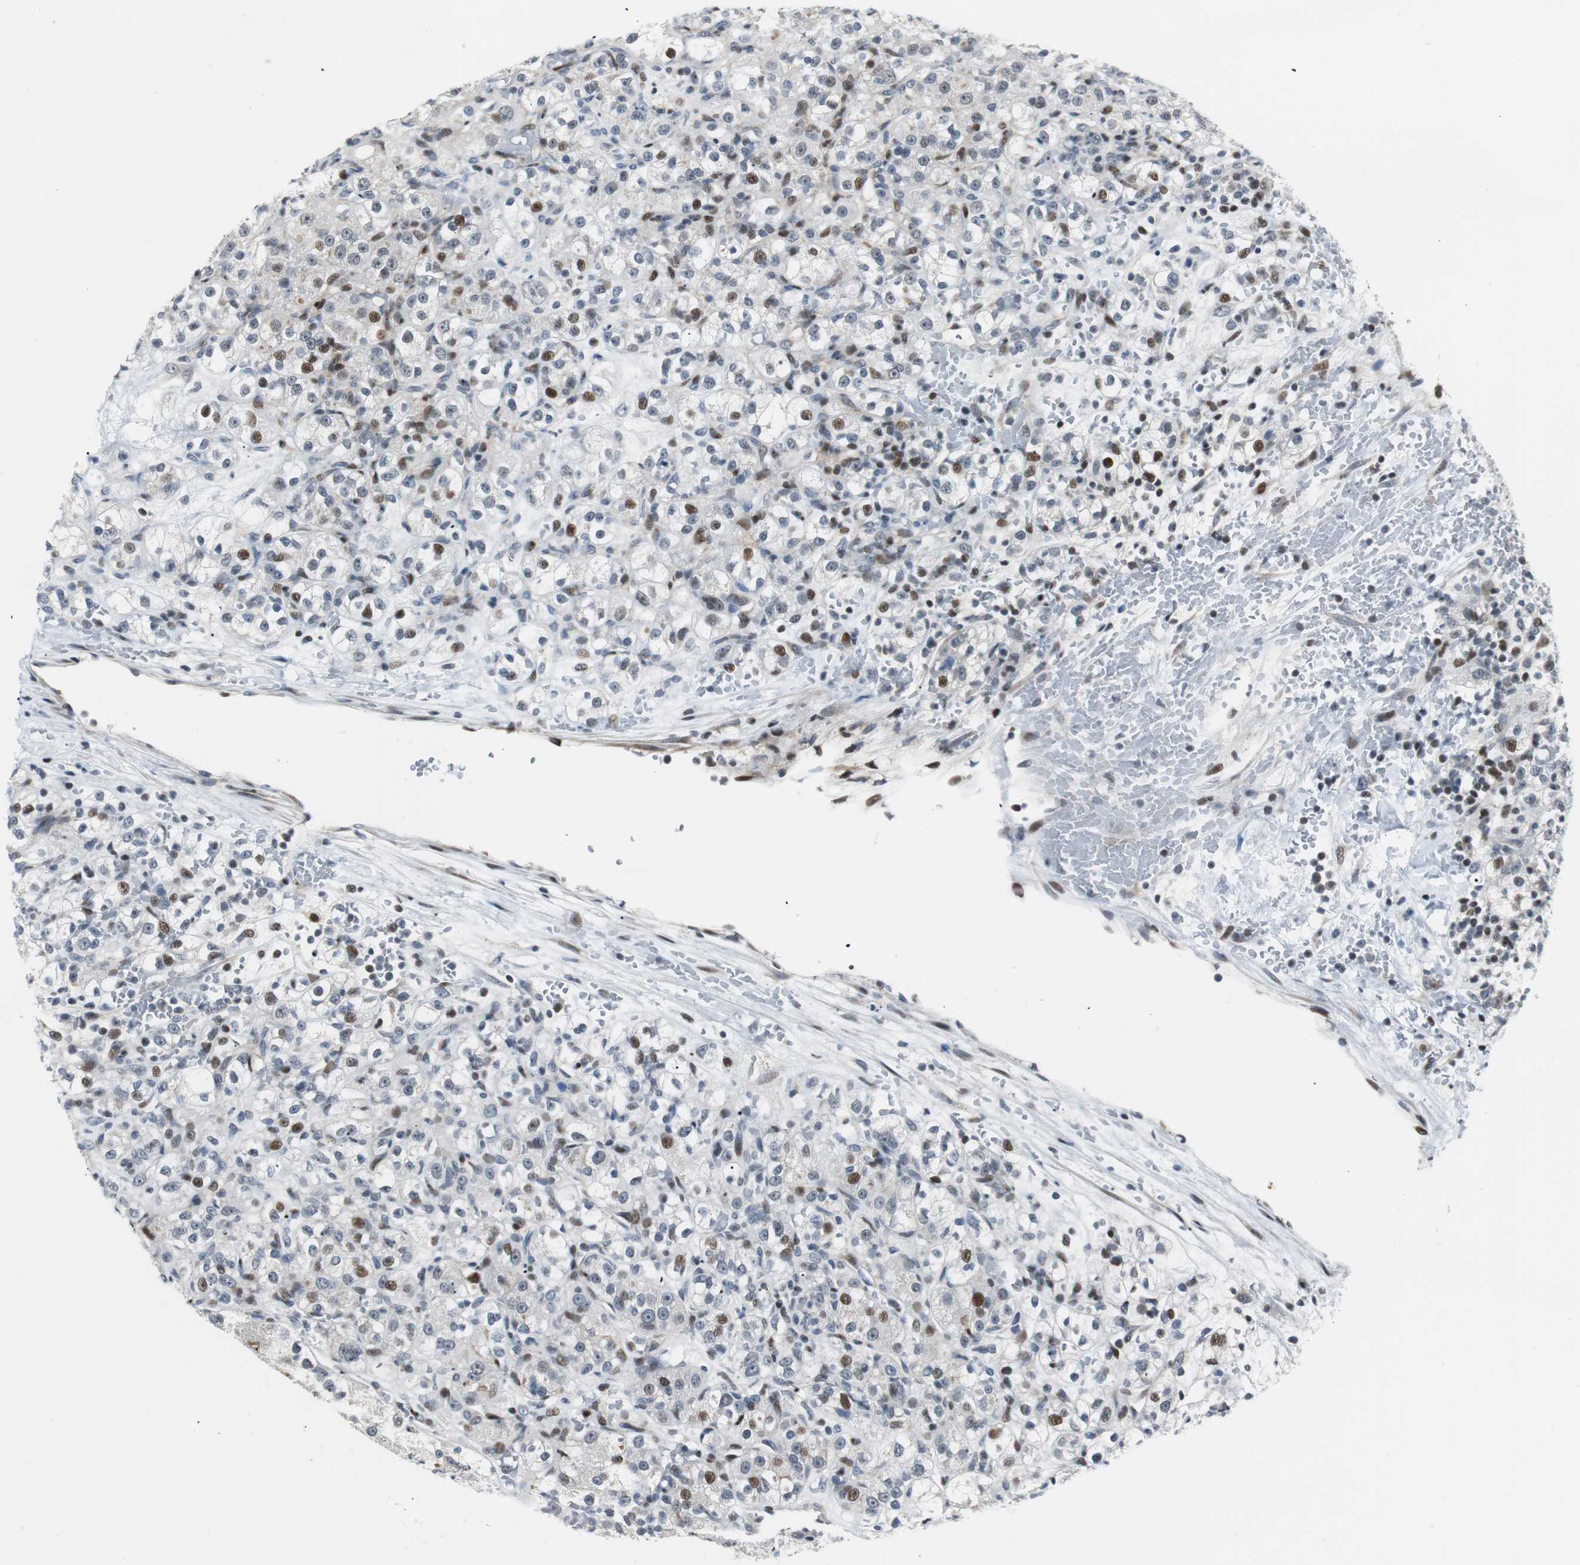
{"staining": {"intensity": "strong", "quantity": "<25%", "location": "nuclear"}, "tissue": "renal cancer", "cell_type": "Tumor cells", "image_type": "cancer", "snomed": [{"axis": "morphology", "description": "Normal tissue, NOS"}, {"axis": "morphology", "description": "Adenocarcinoma, NOS"}, {"axis": "topography", "description": "Kidney"}], "caption": "Protein staining of adenocarcinoma (renal) tissue displays strong nuclear expression in approximately <25% of tumor cells. The protein is shown in brown color, while the nuclei are stained blue.", "gene": "RAD1", "patient": {"sex": "male", "age": 61}}